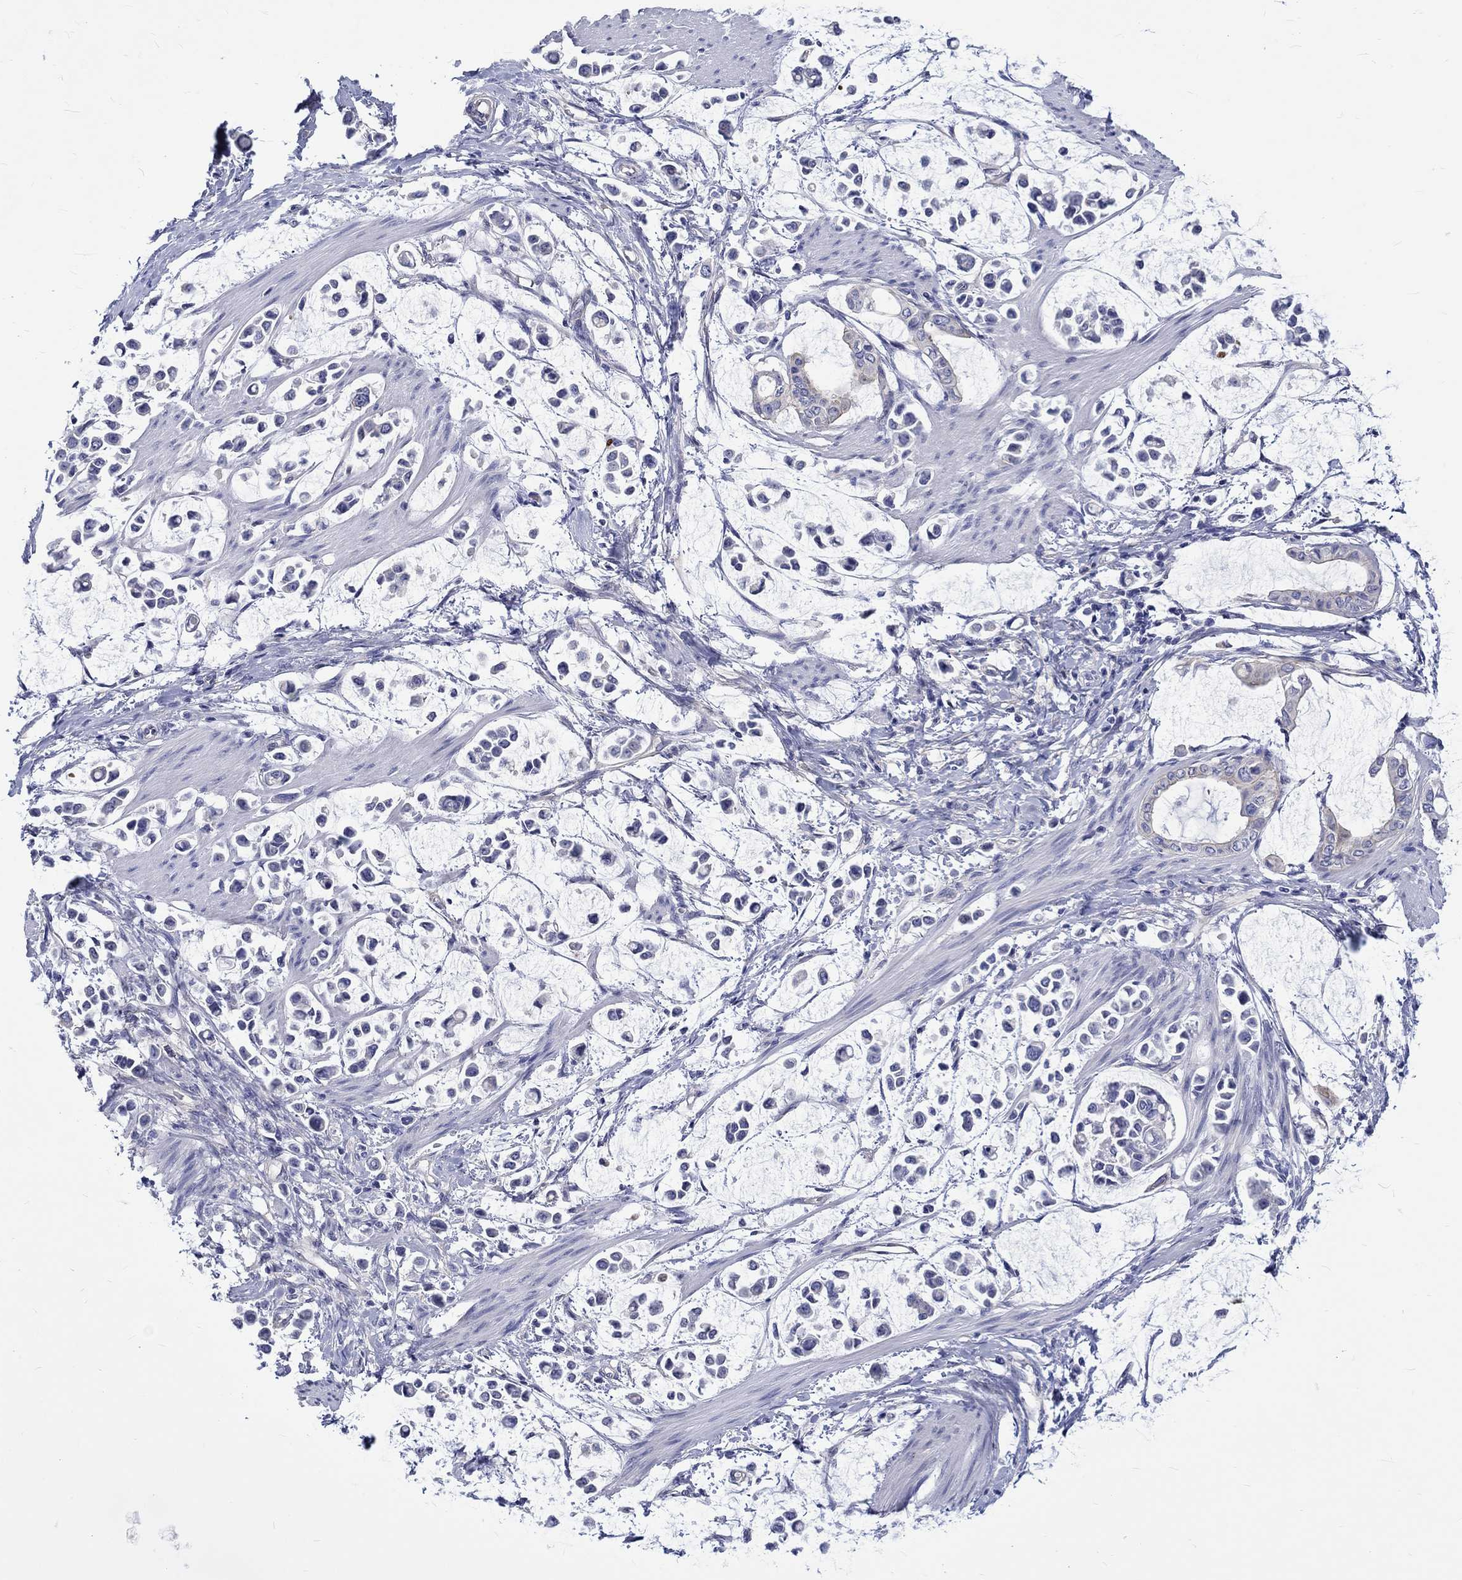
{"staining": {"intensity": "negative", "quantity": "none", "location": "none"}, "tissue": "stomach cancer", "cell_type": "Tumor cells", "image_type": "cancer", "snomed": [{"axis": "morphology", "description": "Adenocarcinoma, NOS"}, {"axis": "topography", "description": "Stomach"}], "caption": "The immunohistochemistry (IHC) micrograph has no significant positivity in tumor cells of adenocarcinoma (stomach) tissue.", "gene": "SH2D7", "patient": {"sex": "male", "age": 82}}